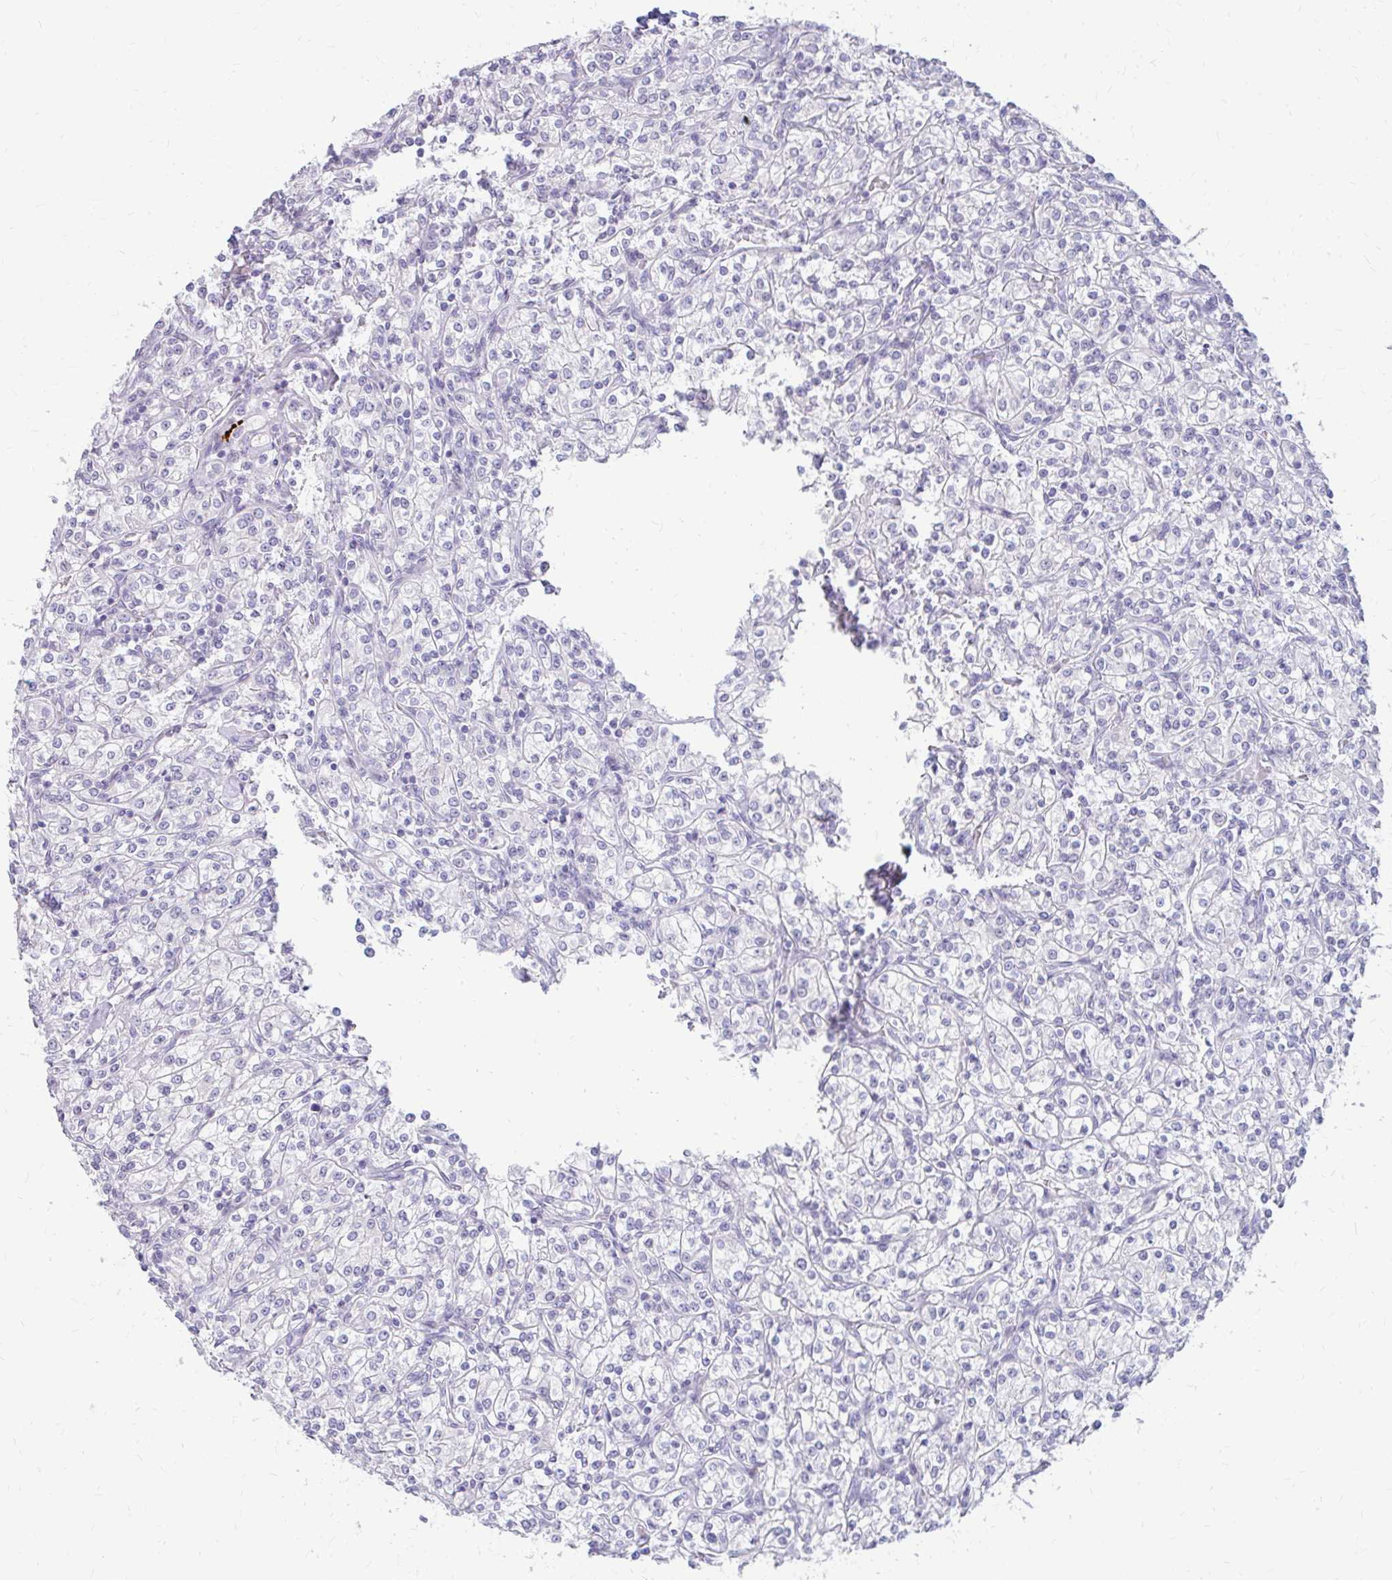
{"staining": {"intensity": "negative", "quantity": "none", "location": "none"}, "tissue": "renal cancer", "cell_type": "Tumor cells", "image_type": "cancer", "snomed": [{"axis": "morphology", "description": "Adenocarcinoma, NOS"}, {"axis": "topography", "description": "Kidney"}], "caption": "Tumor cells show no significant expression in adenocarcinoma (renal).", "gene": "RGS16", "patient": {"sex": "male", "age": 77}}